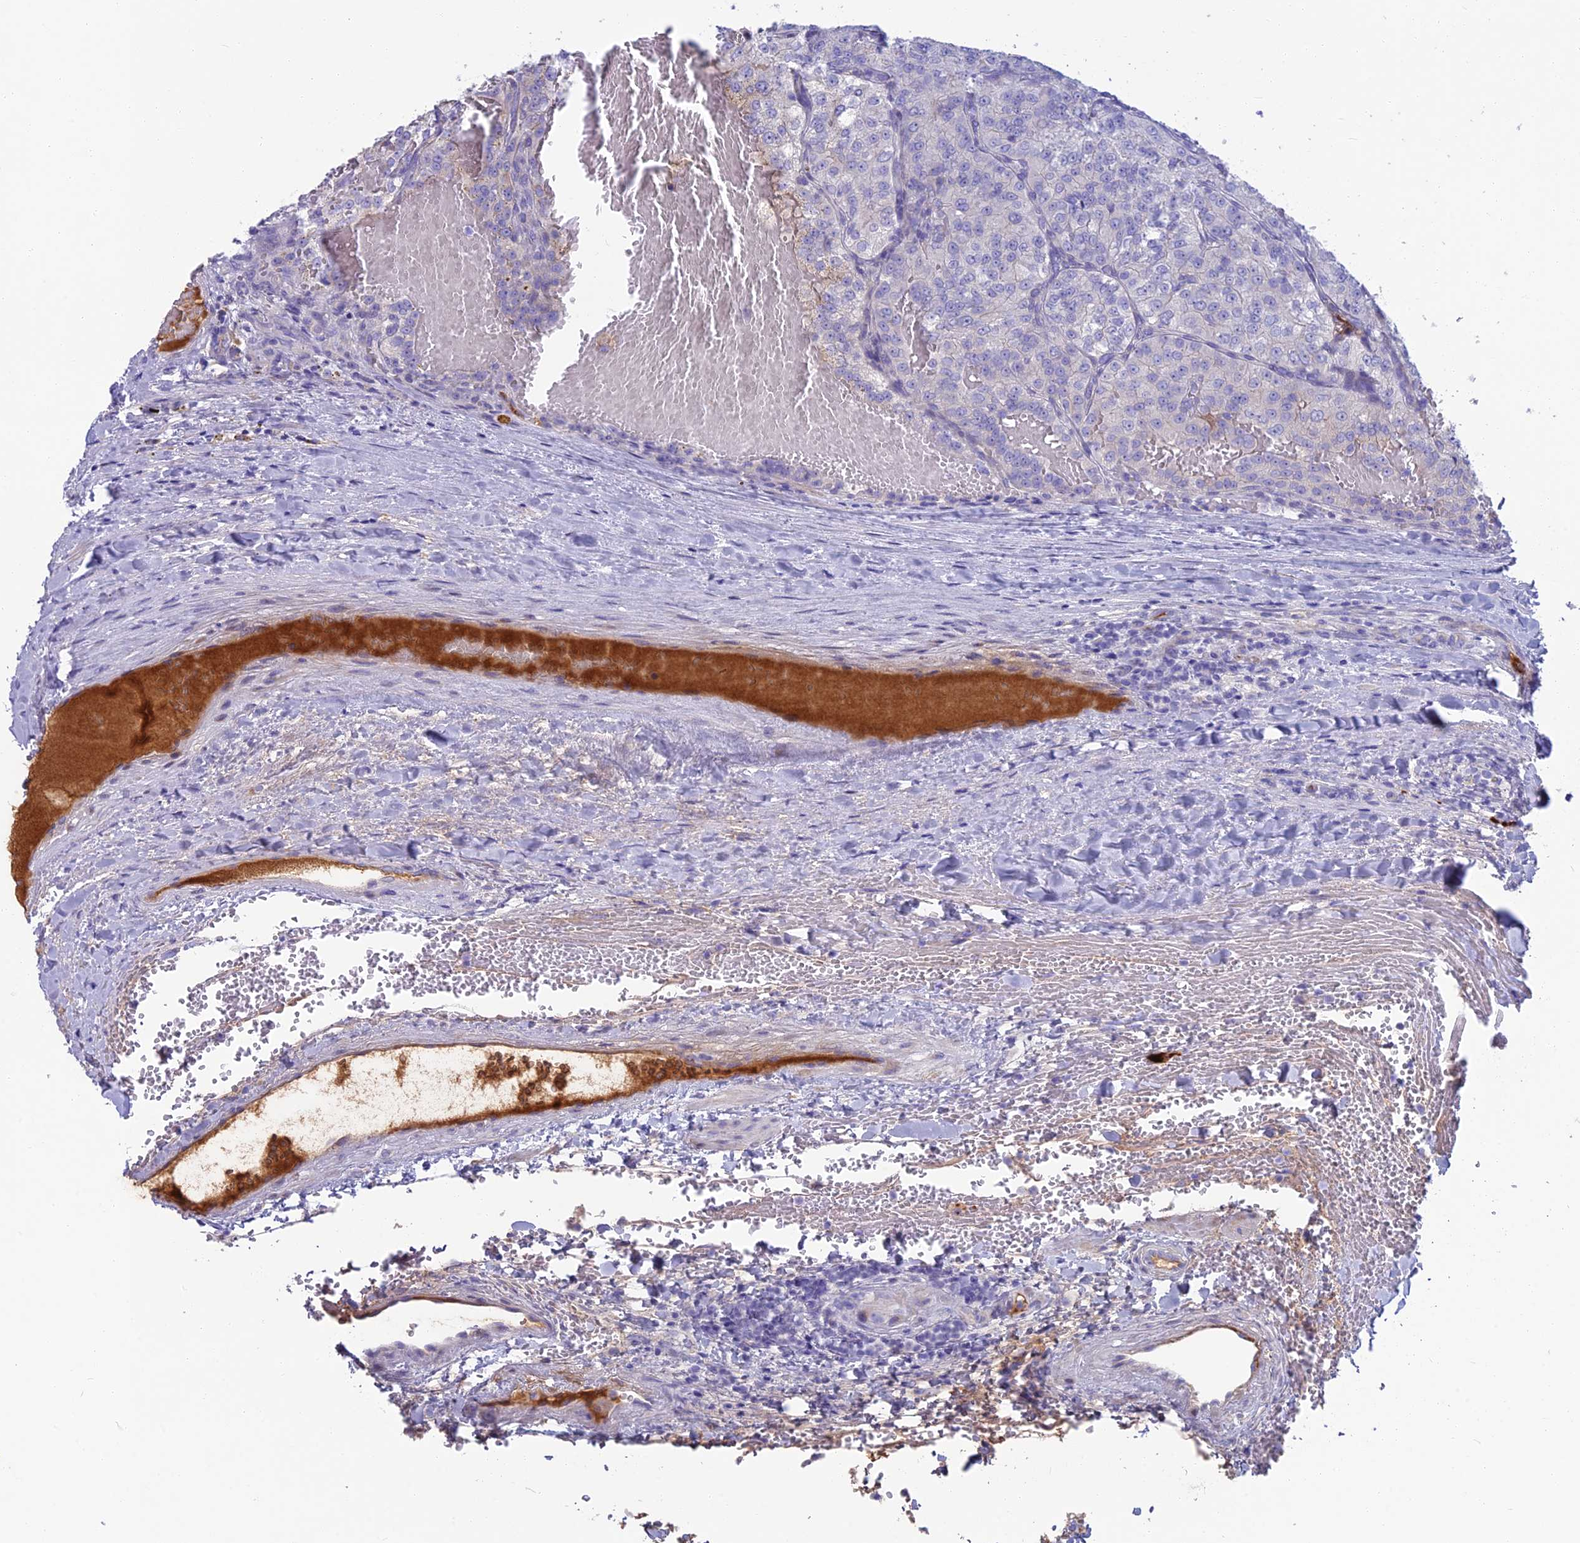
{"staining": {"intensity": "negative", "quantity": "none", "location": "none"}, "tissue": "renal cancer", "cell_type": "Tumor cells", "image_type": "cancer", "snomed": [{"axis": "morphology", "description": "Adenocarcinoma, NOS"}, {"axis": "topography", "description": "Kidney"}], "caption": "Histopathology image shows no significant protein expression in tumor cells of renal cancer (adenocarcinoma).", "gene": "SNAP91", "patient": {"sex": "female", "age": 63}}